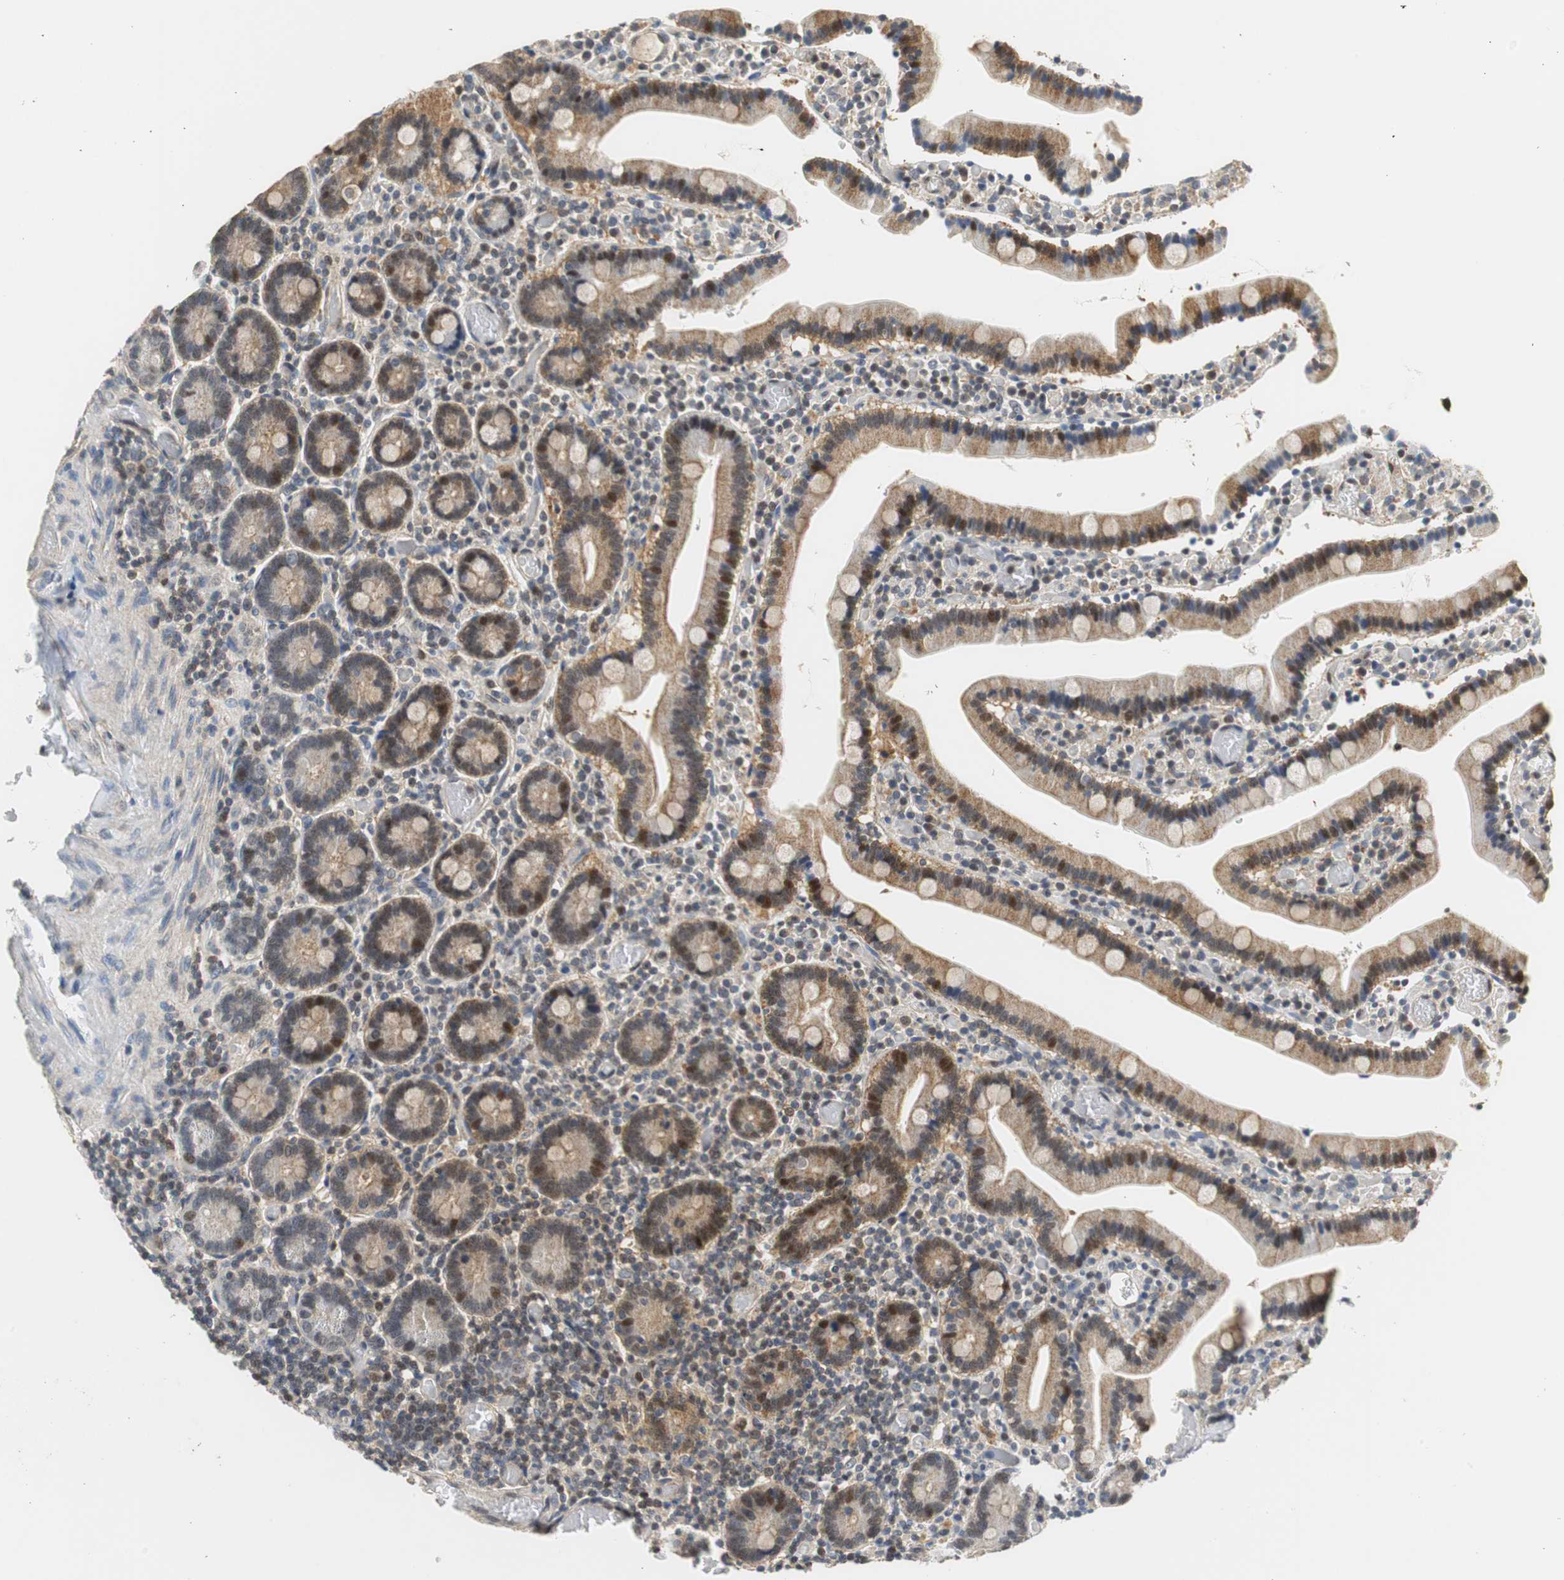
{"staining": {"intensity": "moderate", "quantity": ">75%", "location": "cytoplasmic/membranous"}, "tissue": "duodenum", "cell_type": "Glandular cells", "image_type": "normal", "snomed": [{"axis": "morphology", "description": "Normal tissue, NOS"}, {"axis": "topography", "description": "Duodenum"}], "caption": "Brown immunohistochemical staining in unremarkable human duodenum exhibits moderate cytoplasmic/membranous expression in approximately >75% of glandular cells.", "gene": "GSDMD", "patient": {"sex": "female", "age": 53}}